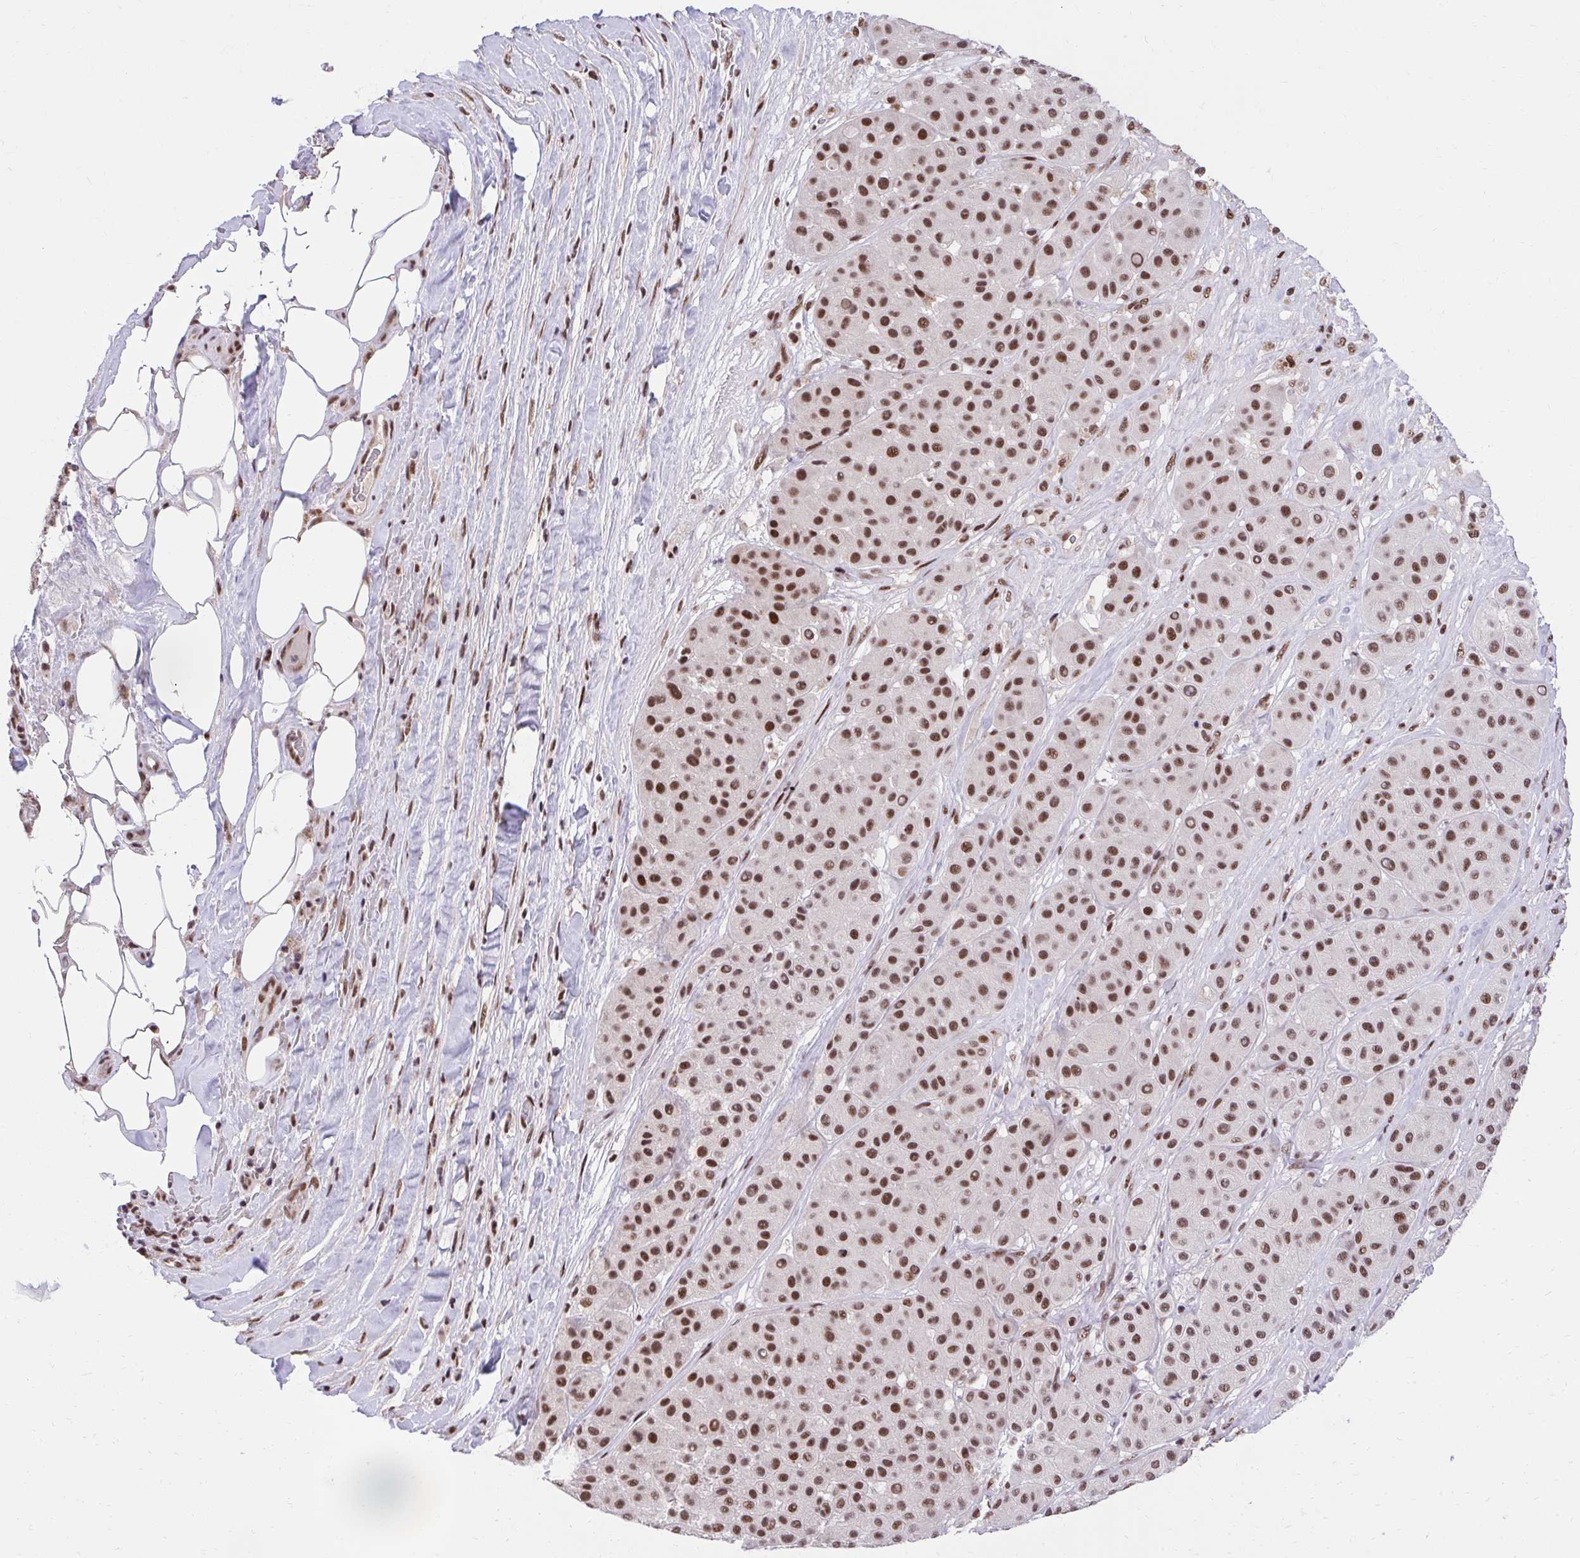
{"staining": {"intensity": "strong", "quantity": ">75%", "location": "nuclear"}, "tissue": "melanoma", "cell_type": "Tumor cells", "image_type": "cancer", "snomed": [{"axis": "morphology", "description": "Malignant melanoma, Metastatic site"}, {"axis": "topography", "description": "Smooth muscle"}], "caption": "Brown immunohistochemical staining in human melanoma reveals strong nuclear positivity in about >75% of tumor cells.", "gene": "SYNE4", "patient": {"sex": "male", "age": 41}}